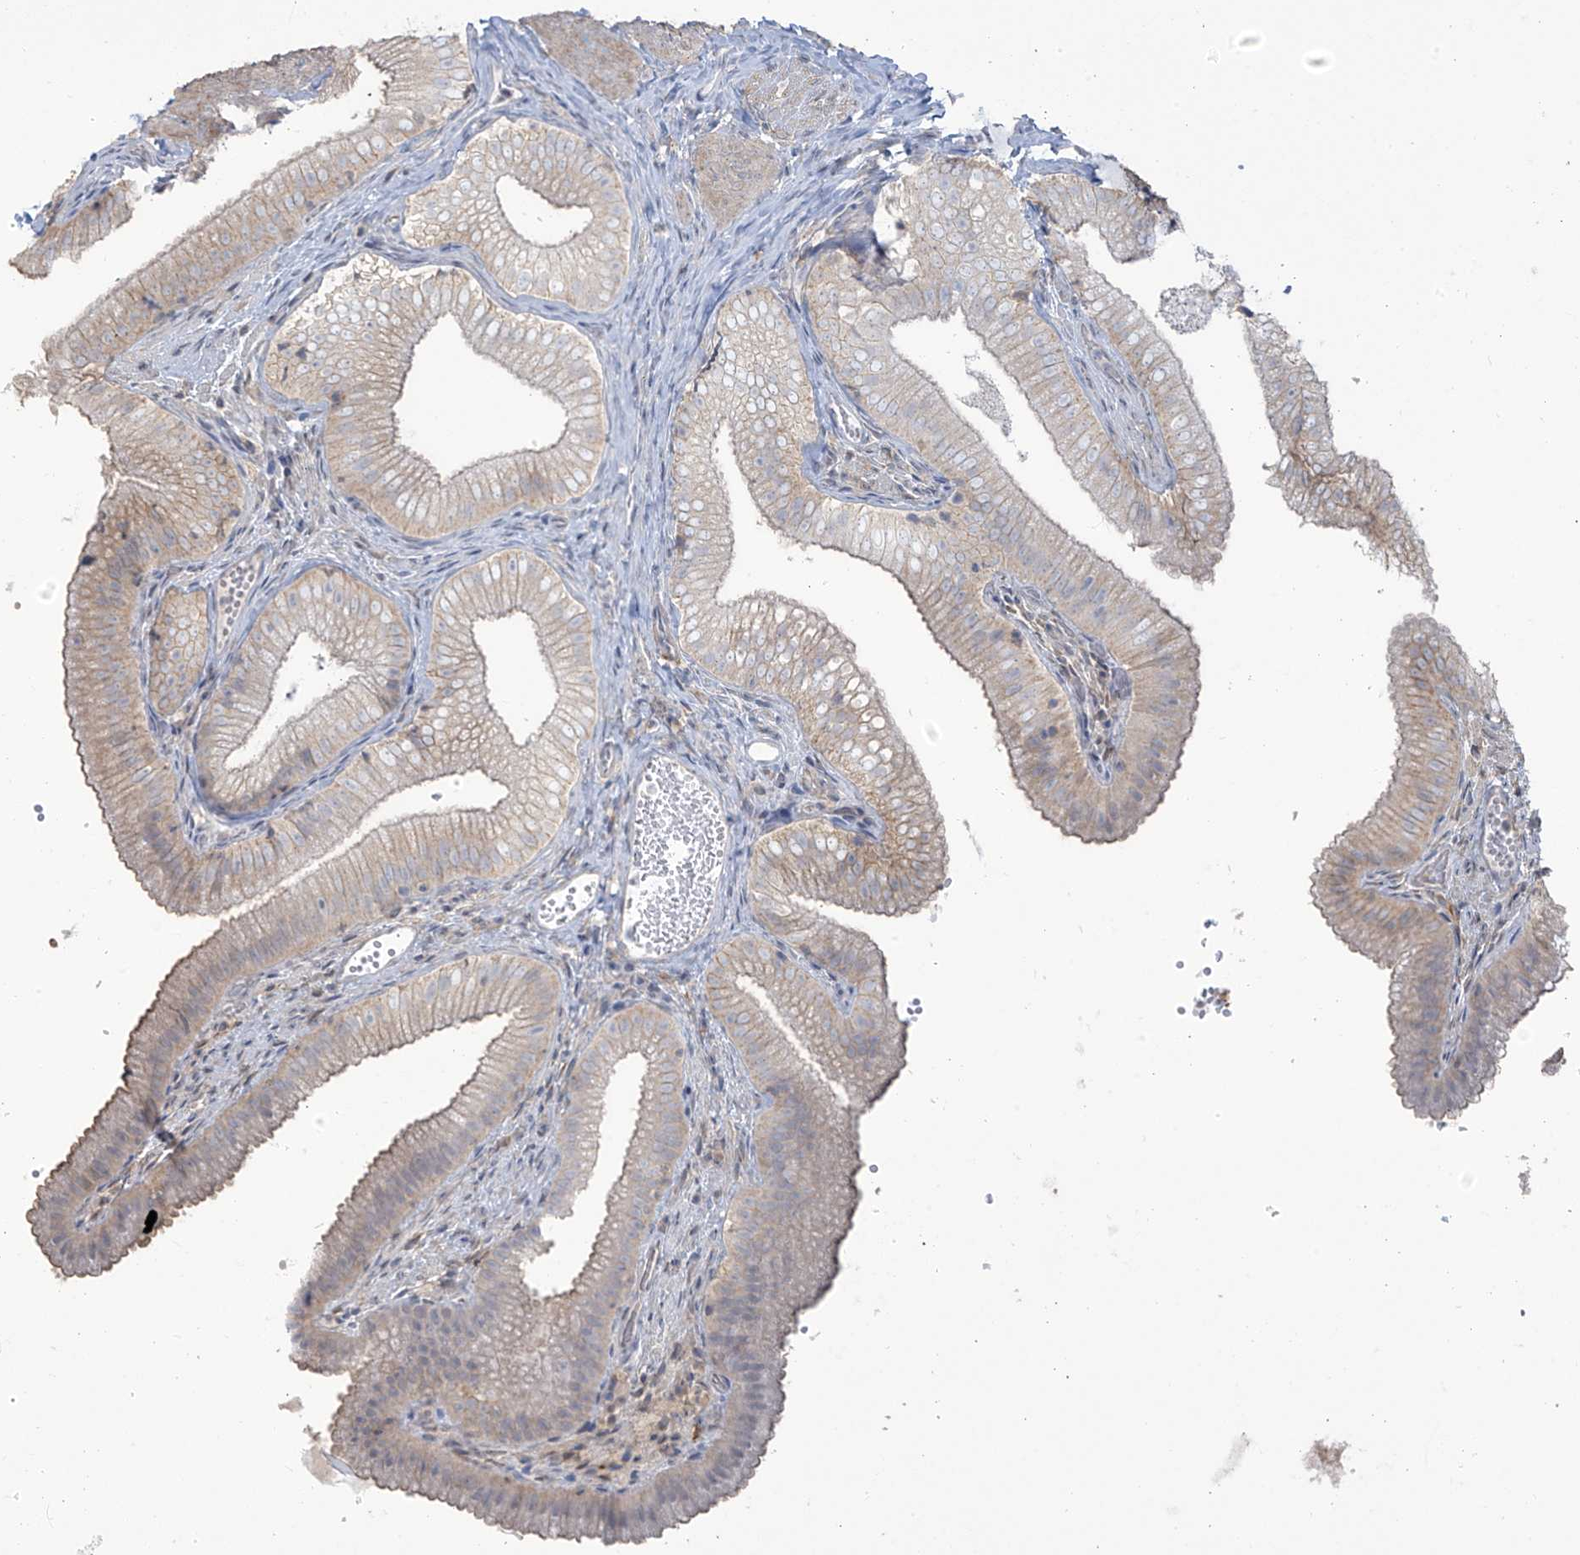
{"staining": {"intensity": "weak", "quantity": "25%-75%", "location": "cytoplasmic/membranous"}, "tissue": "gallbladder", "cell_type": "Glandular cells", "image_type": "normal", "snomed": [{"axis": "morphology", "description": "Normal tissue, NOS"}, {"axis": "topography", "description": "Gallbladder"}], "caption": "Glandular cells demonstrate low levels of weak cytoplasmic/membranous positivity in about 25%-75% of cells in unremarkable gallbladder.", "gene": "TAGAP", "patient": {"sex": "female", "age": 30}}